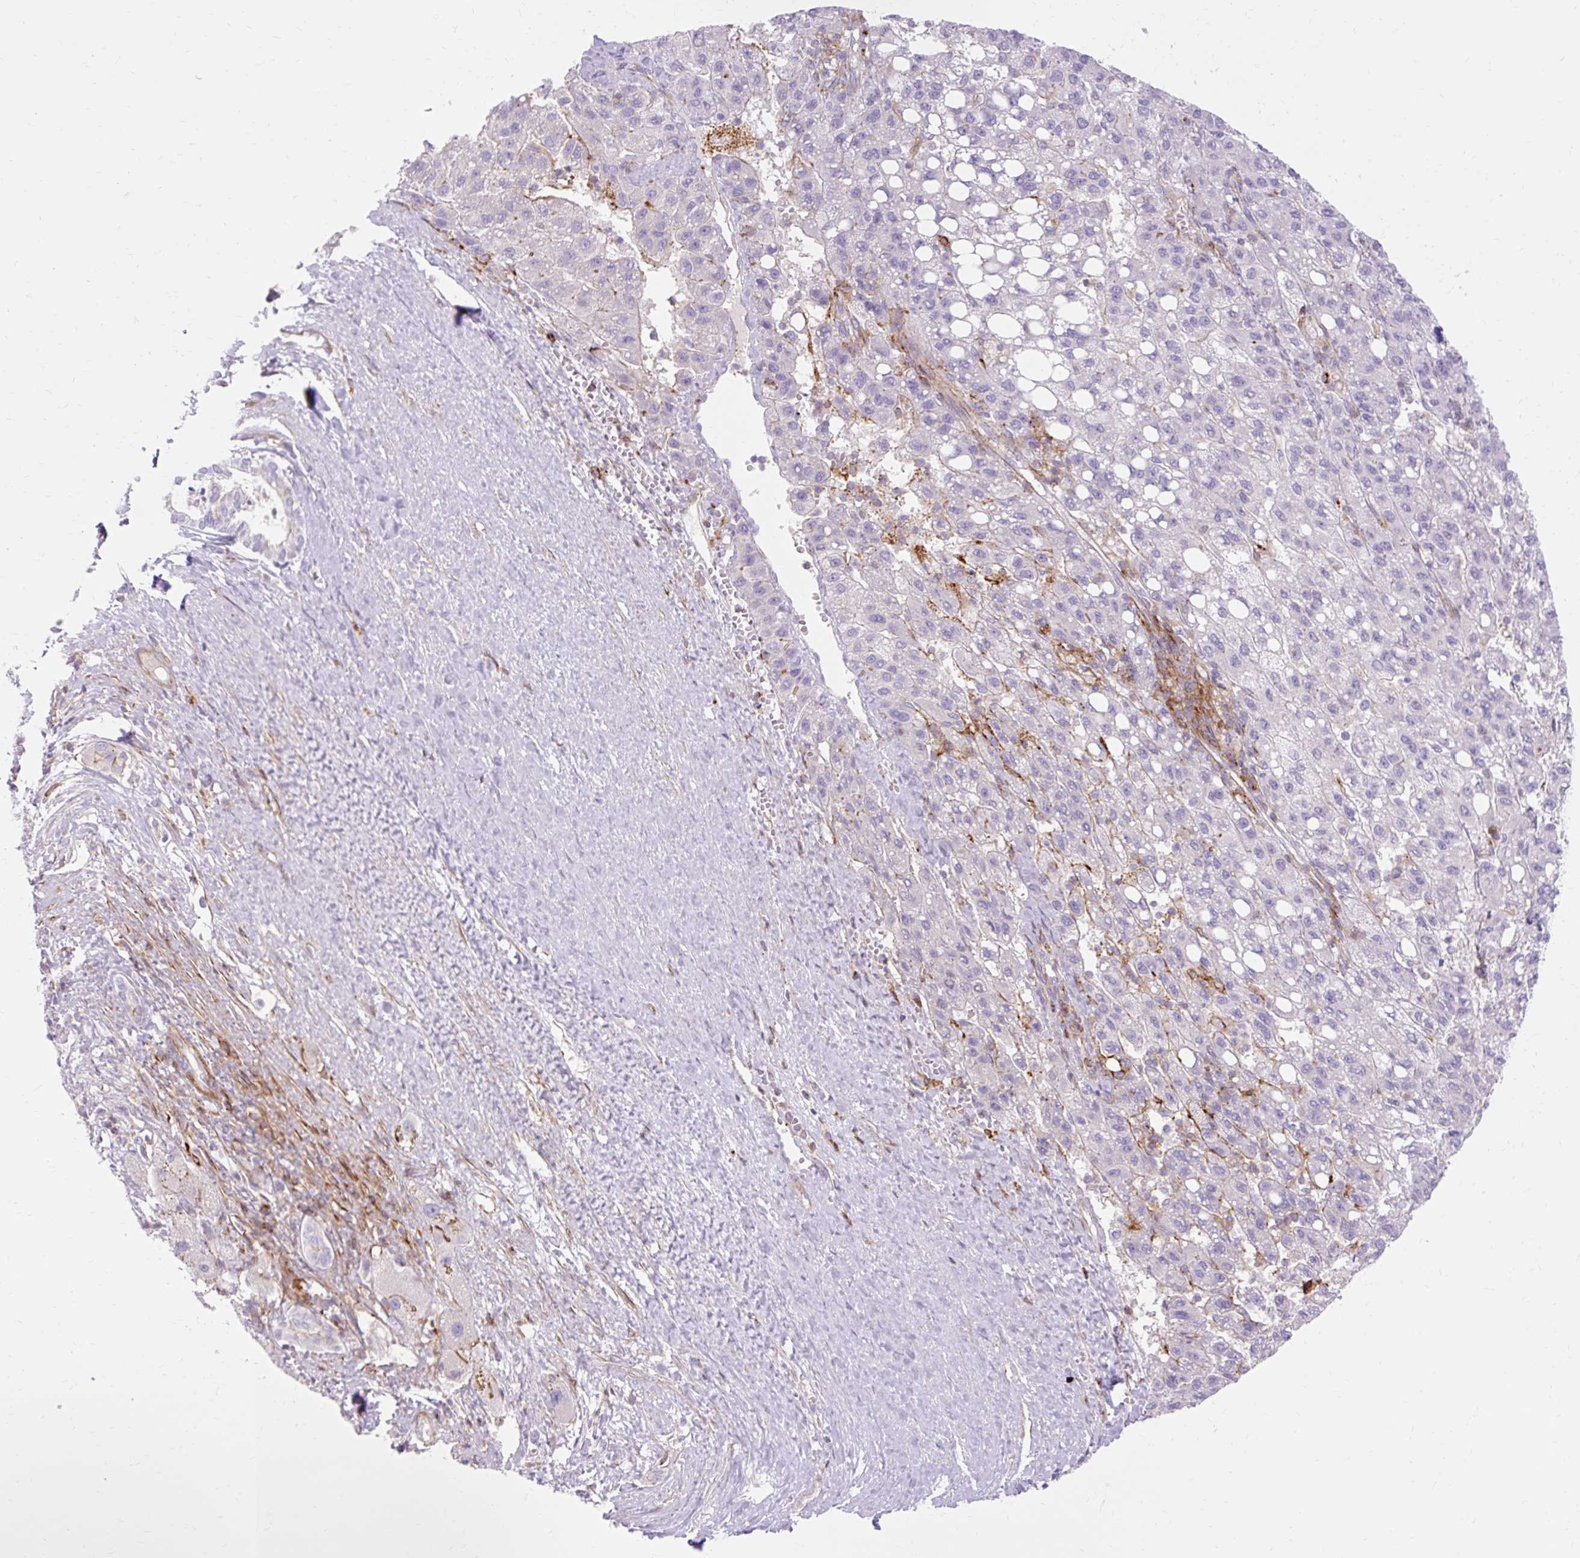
{"staining": {"intensity": "negative", "quantity": "none", "location": "none"}, "tissue": "liver cancer", "cell_type": "Tumor cells", "image_type": "cancer", "snomed": [{"axis": "morphology", "description": "Carcinoma, Hepatocellular, NOS"}, {"axis": "topography", "description": "Liver"}], "caption": "The image displays no staining of tumor cells in liver cancer (hepatocellular carcinoma).", "gene": "CORO7-PAM16", "patient": {"sex": "female", "age": 82}}